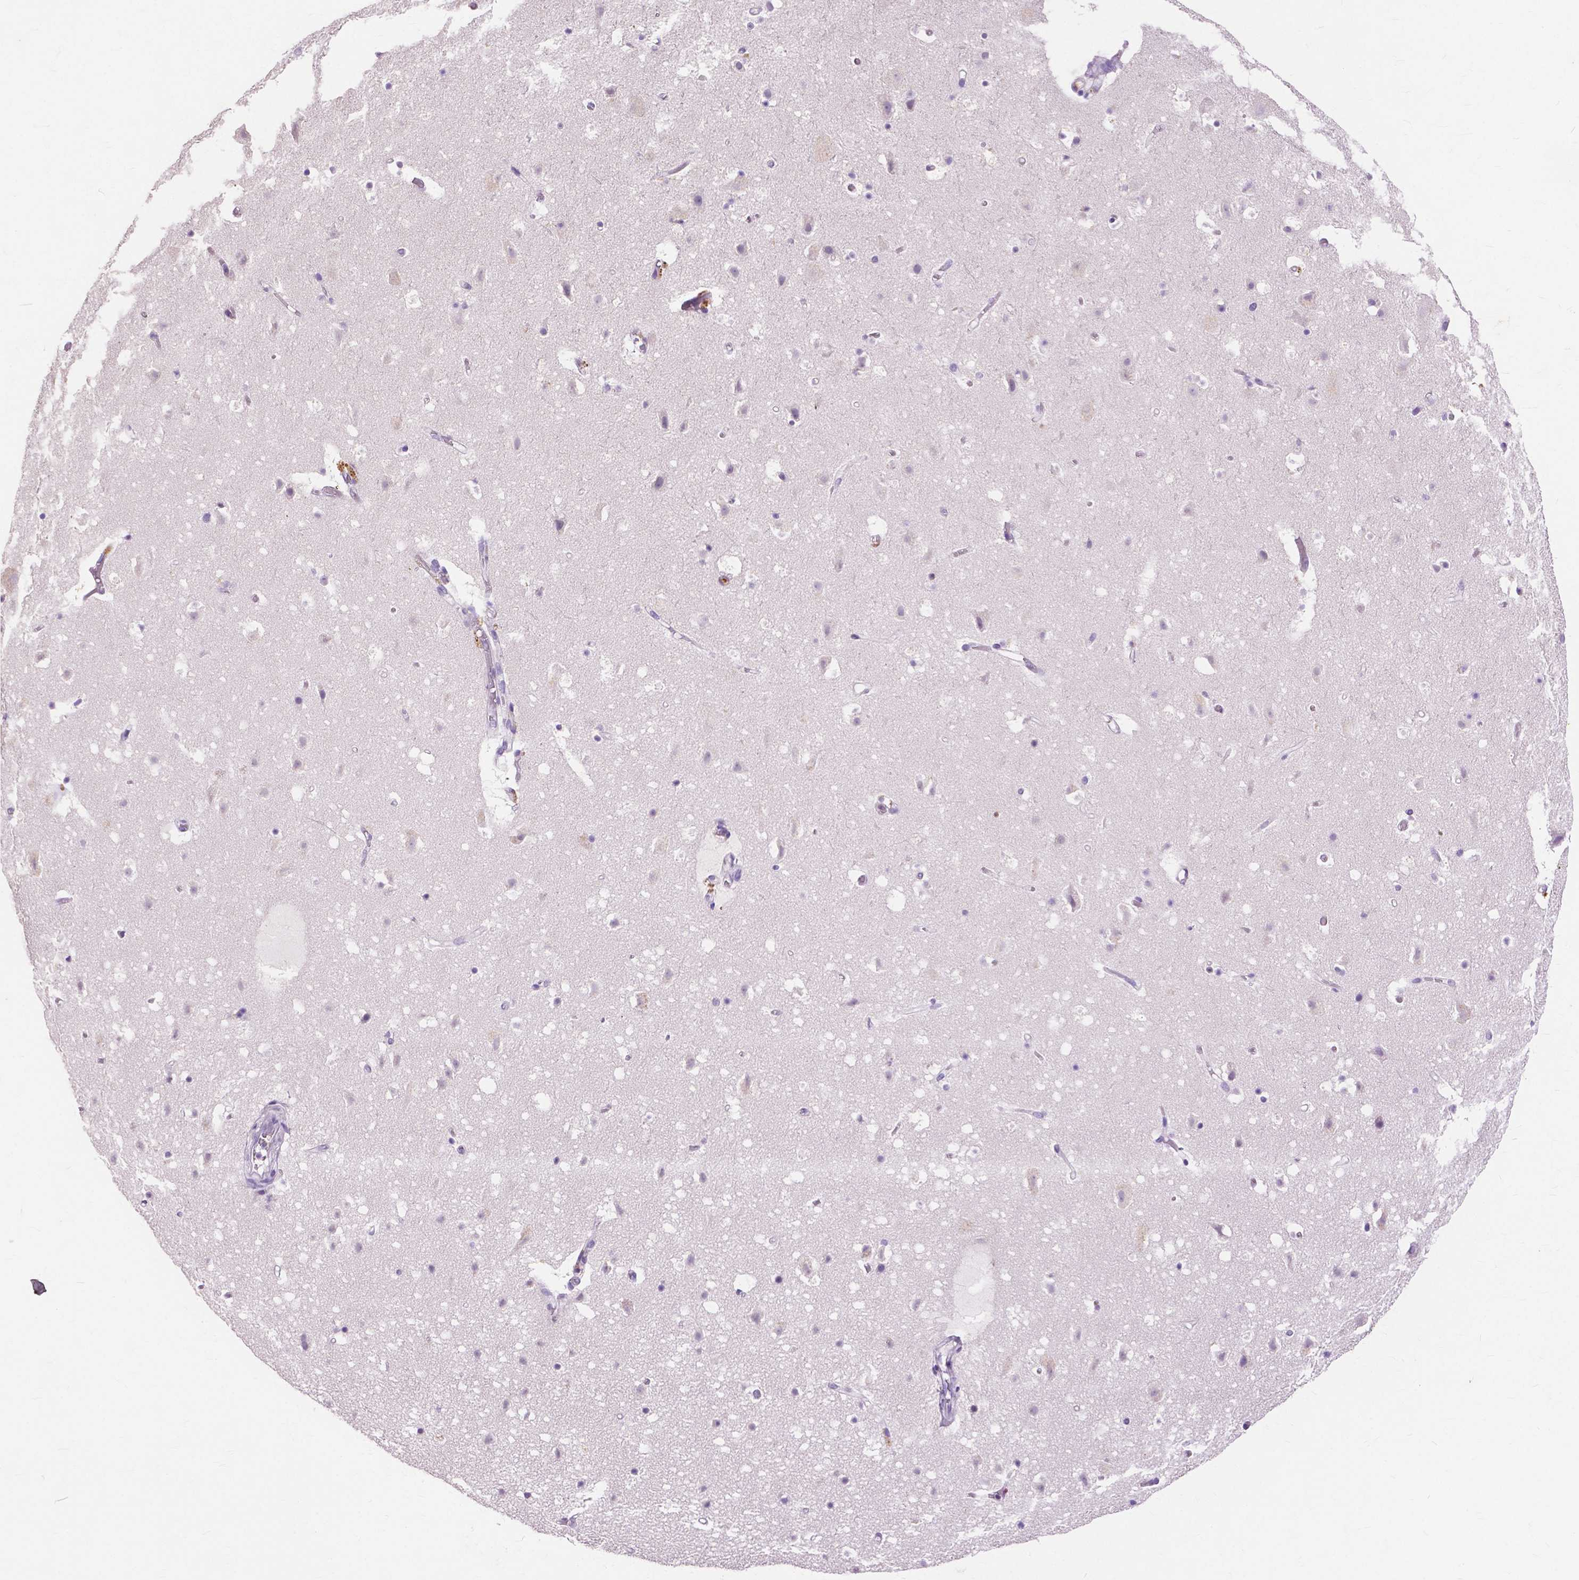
{"staining": {"intensity": "negative", "quantity": "none", "location": "none"}, "tissue": "cerebral cortex", "cell_type": "Endothelial cells", "image_type": "normal", "snomed": [{"axis": "morphology", "description": "Normal tissue, NOS"}, {"axis": "topography", "description": "Cerebral cortex"}], "caption": "DAB (3,3'-diaminobenzidine) immunohistochemical staining of benign human cerebral cortex shows no significant expression in endothelial cells.", "gene": "CXCR2", "patient": {"sex": "female", "age": 42}}